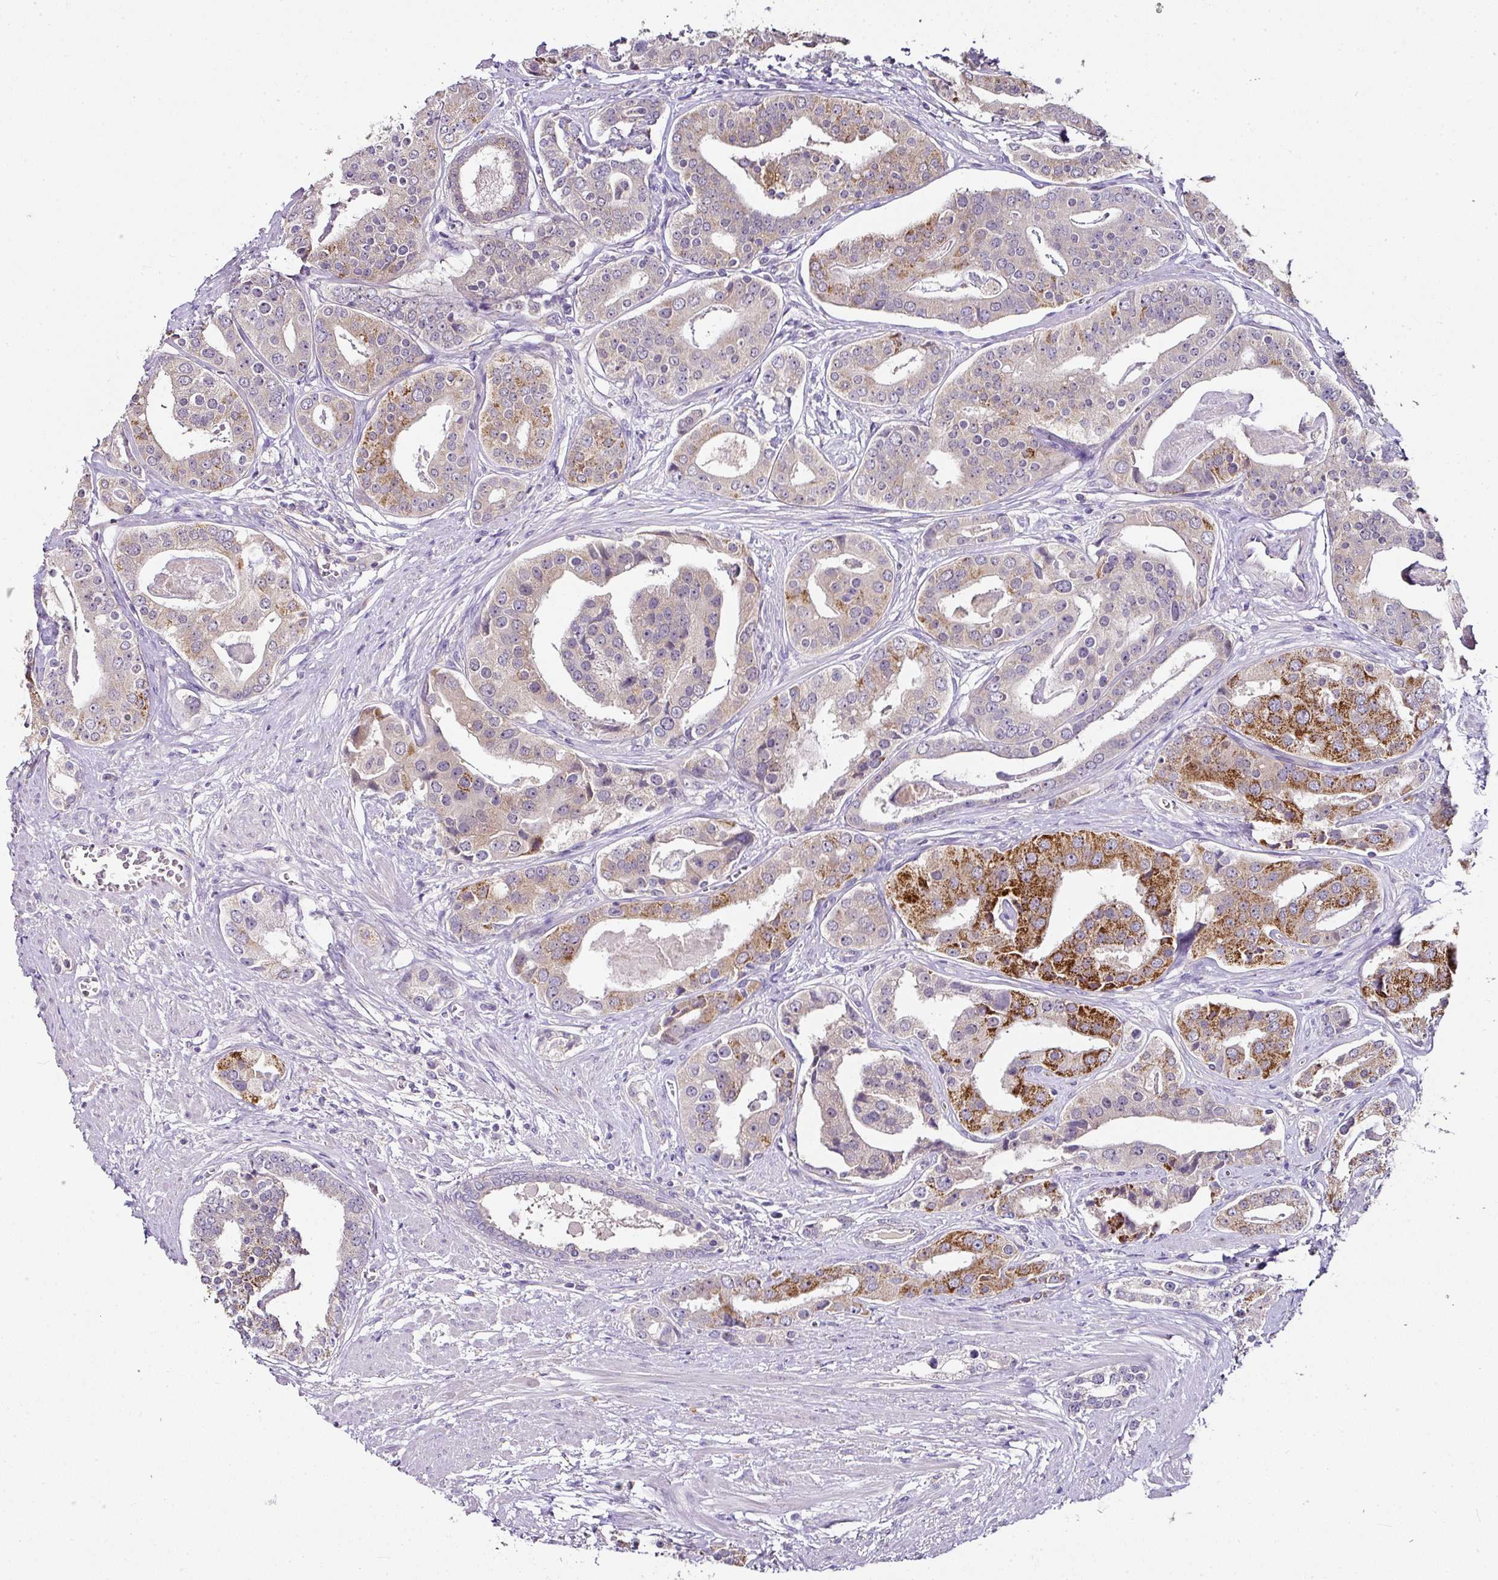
{"staining": {"intensity": "strong", "quantity": "25%-75%", "location": "cytoplasmic/membranous"}, "tissue": "prostate cancer", "cell_type": "Tumor cells", "image_type": "cancer", "snomed": [{"axis": "morphology", "description": "Adenocarcinoma, High grade"}, {"axis": "topography", "description": "Prostate"}], "caption": "Adenocarcinoma (high-grade) (prostate) stained with a protein marker demonstrates strong staining in tumor cells.", "gene": "SKIC2", "patient": {"sex": "male", "age": 71}}